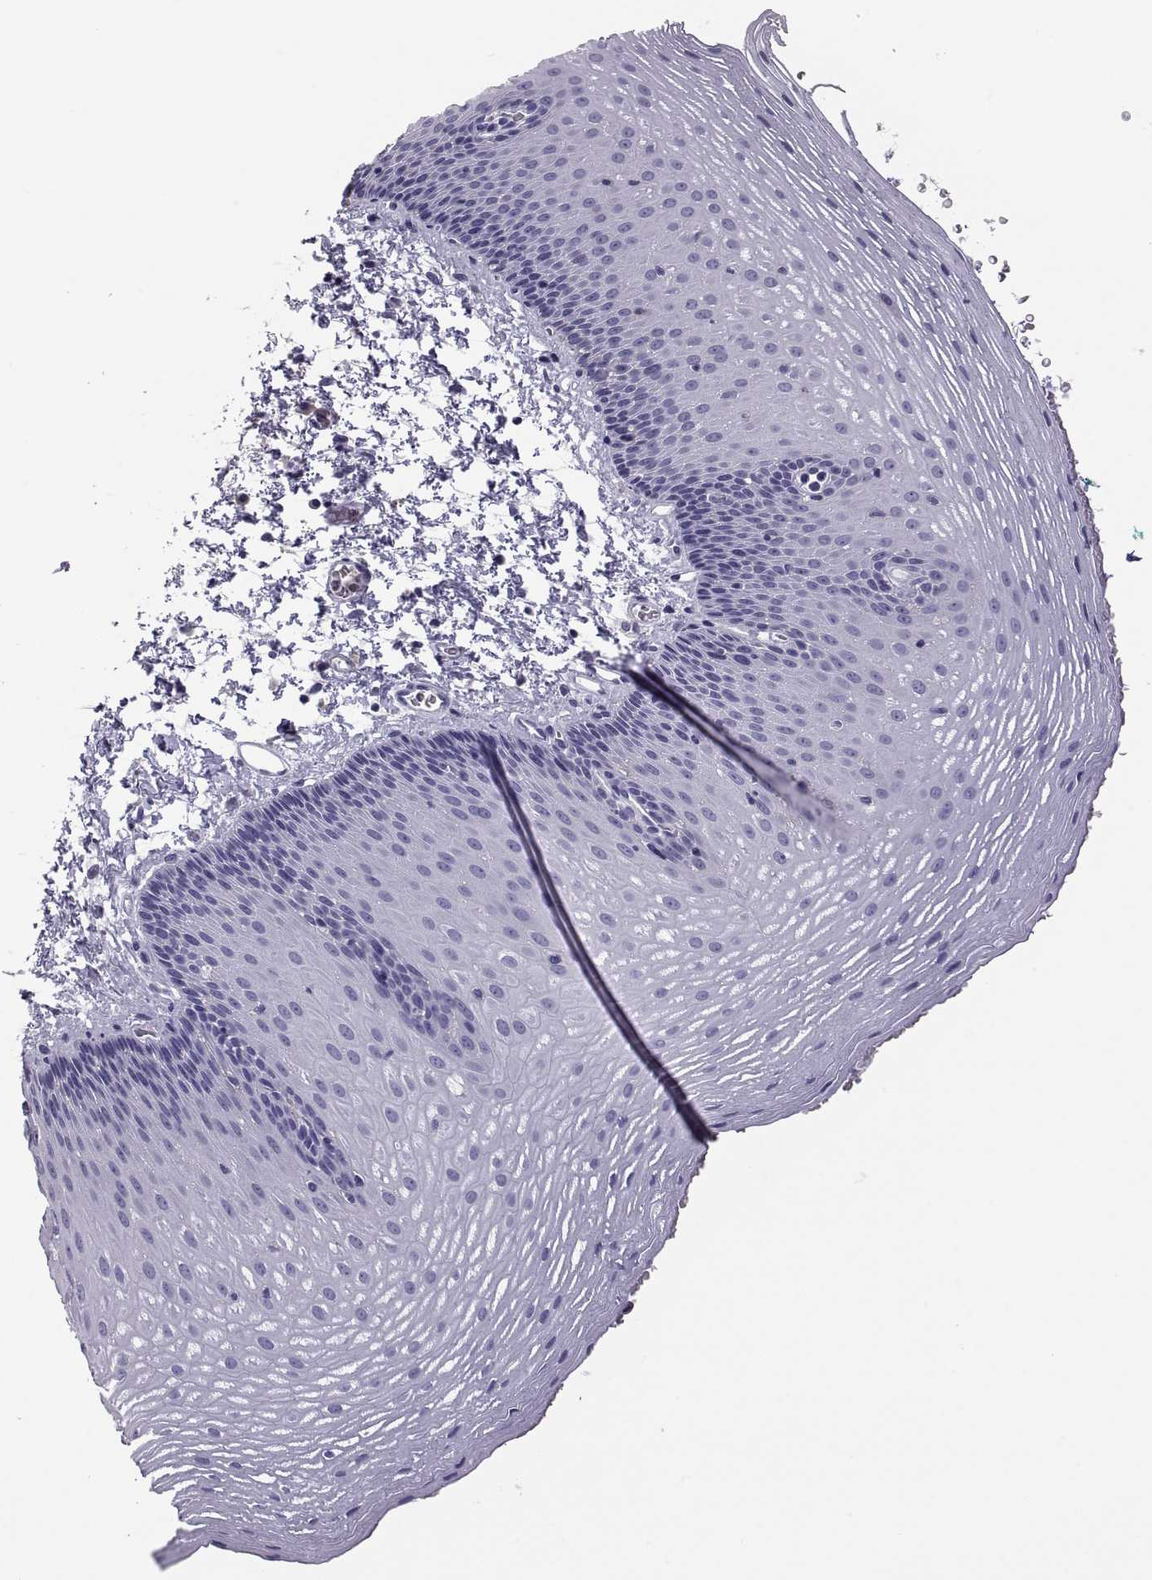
{"staining": {"intensity": "negative", "quantity": "none", "location": "none"}, "tissue": "esophagus", "cell_type": "Squamous epithelial cells", "image_type": "normal", "snomed": [{"axis": "morphology", "description": "Normal tissue, NOS"}, {"axis": "topography", "description": "Esophagus"}], "caption": "An immunohistochemistry histopathology image of unremarkable esophagus is shown. There is no staining in squamous epithelial cells of esophagus.", "gene": "RGS19", "patient": {"sex": "male", "age": 76}}